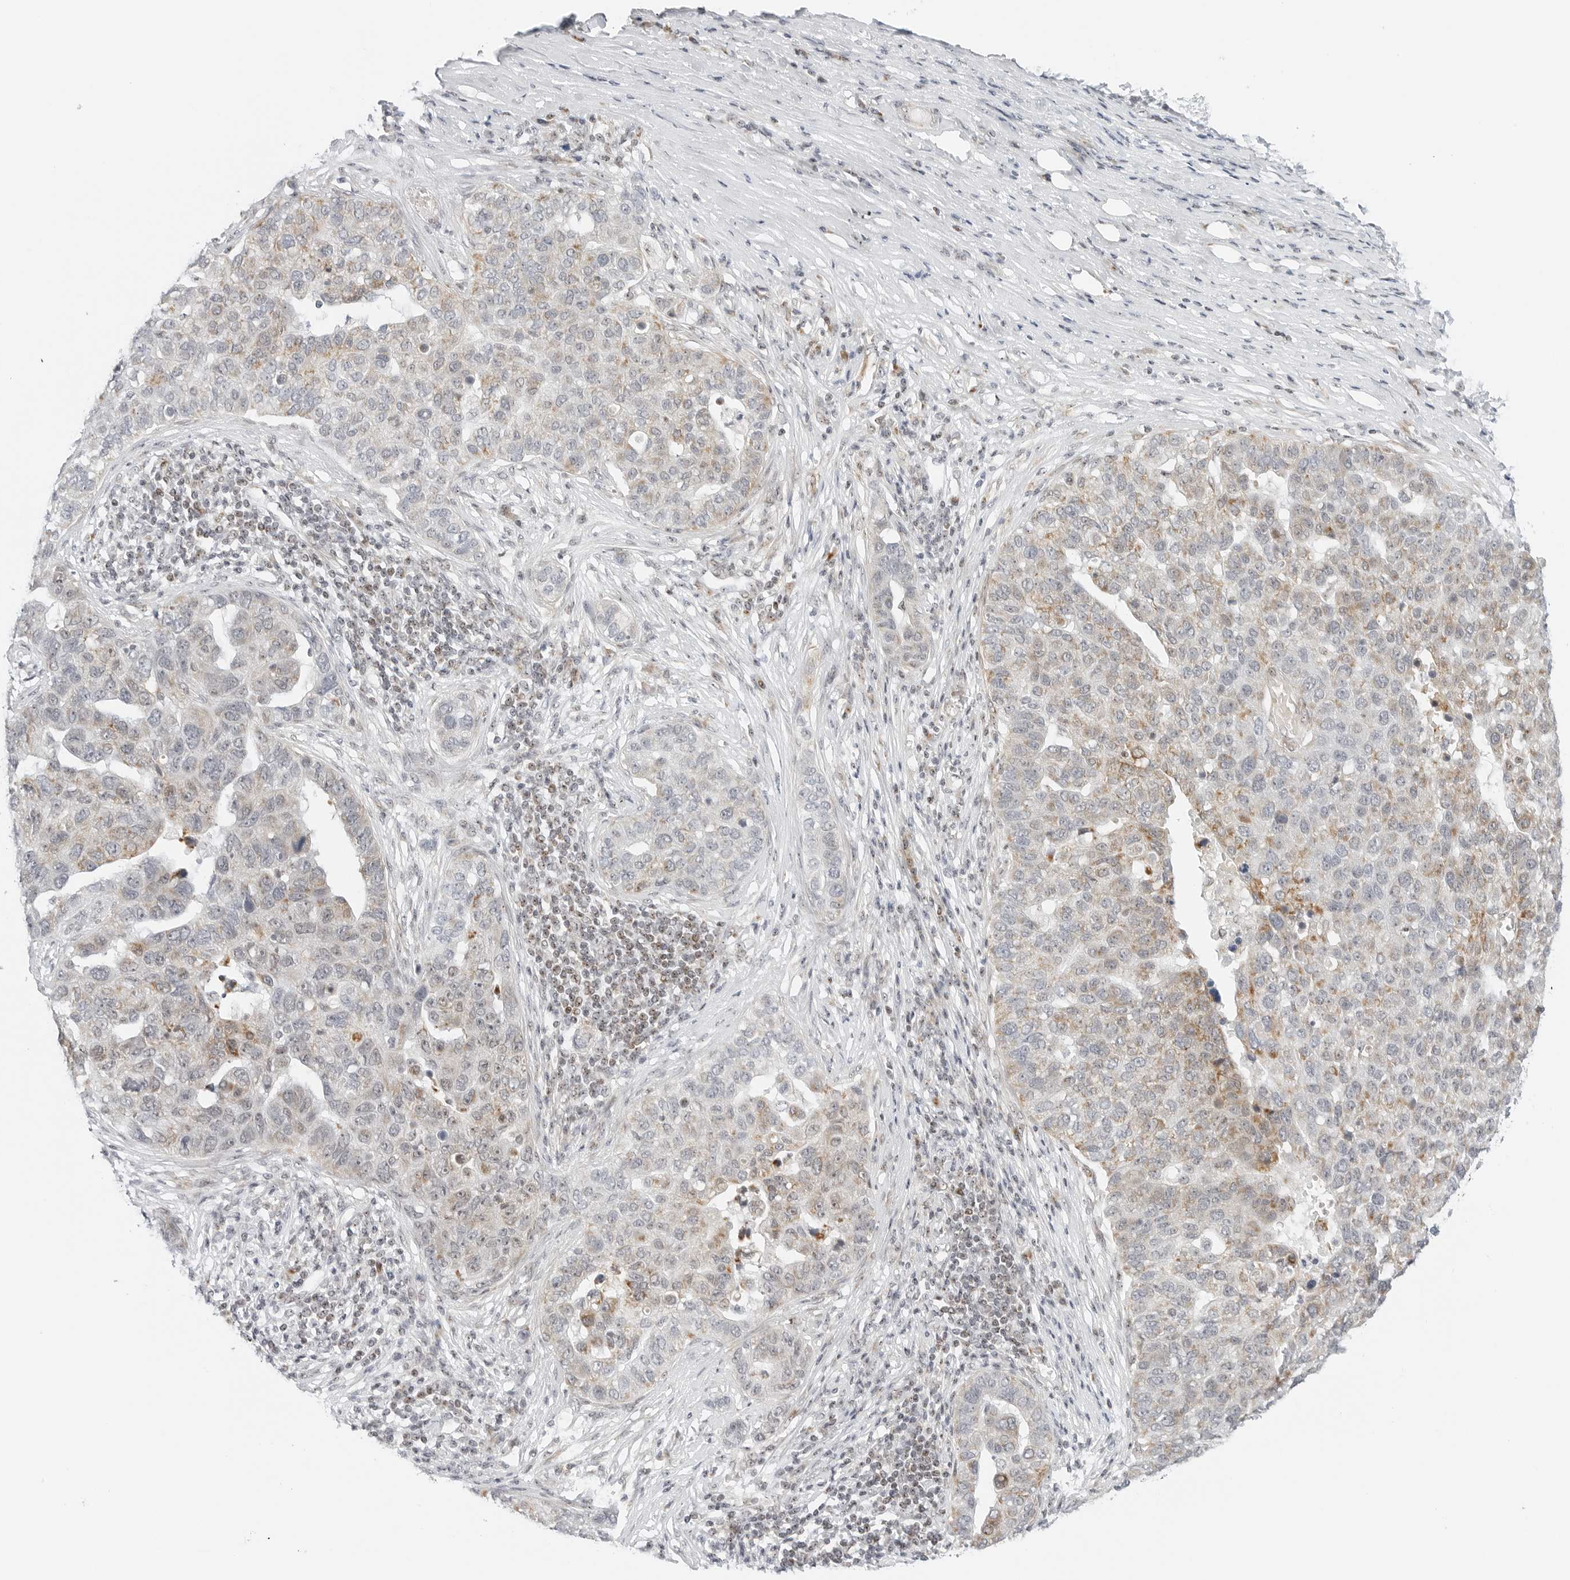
{"staining": {"intensity": "weak", "quantity": "<25%", "location": "cytoplasmic/membranous"}, "tissue": "pancreatic cancer", "cell_type": "Tumor cells", "image_type": "cancer", "snomed": [{"axis": "morphology", "description": "Adenocarcinoma, NOS"}, {"axis": "topography", "description": "Pancreas"}], "caption": "Immunohistochemical staining of pancreatic adenocarcinoma exhibits no significant positivity in tumor cells. (IHC, brightfield microscopy, high magnification).", "gene": "RIMKLA", "patient": {"sex": "female", "age": 61}}